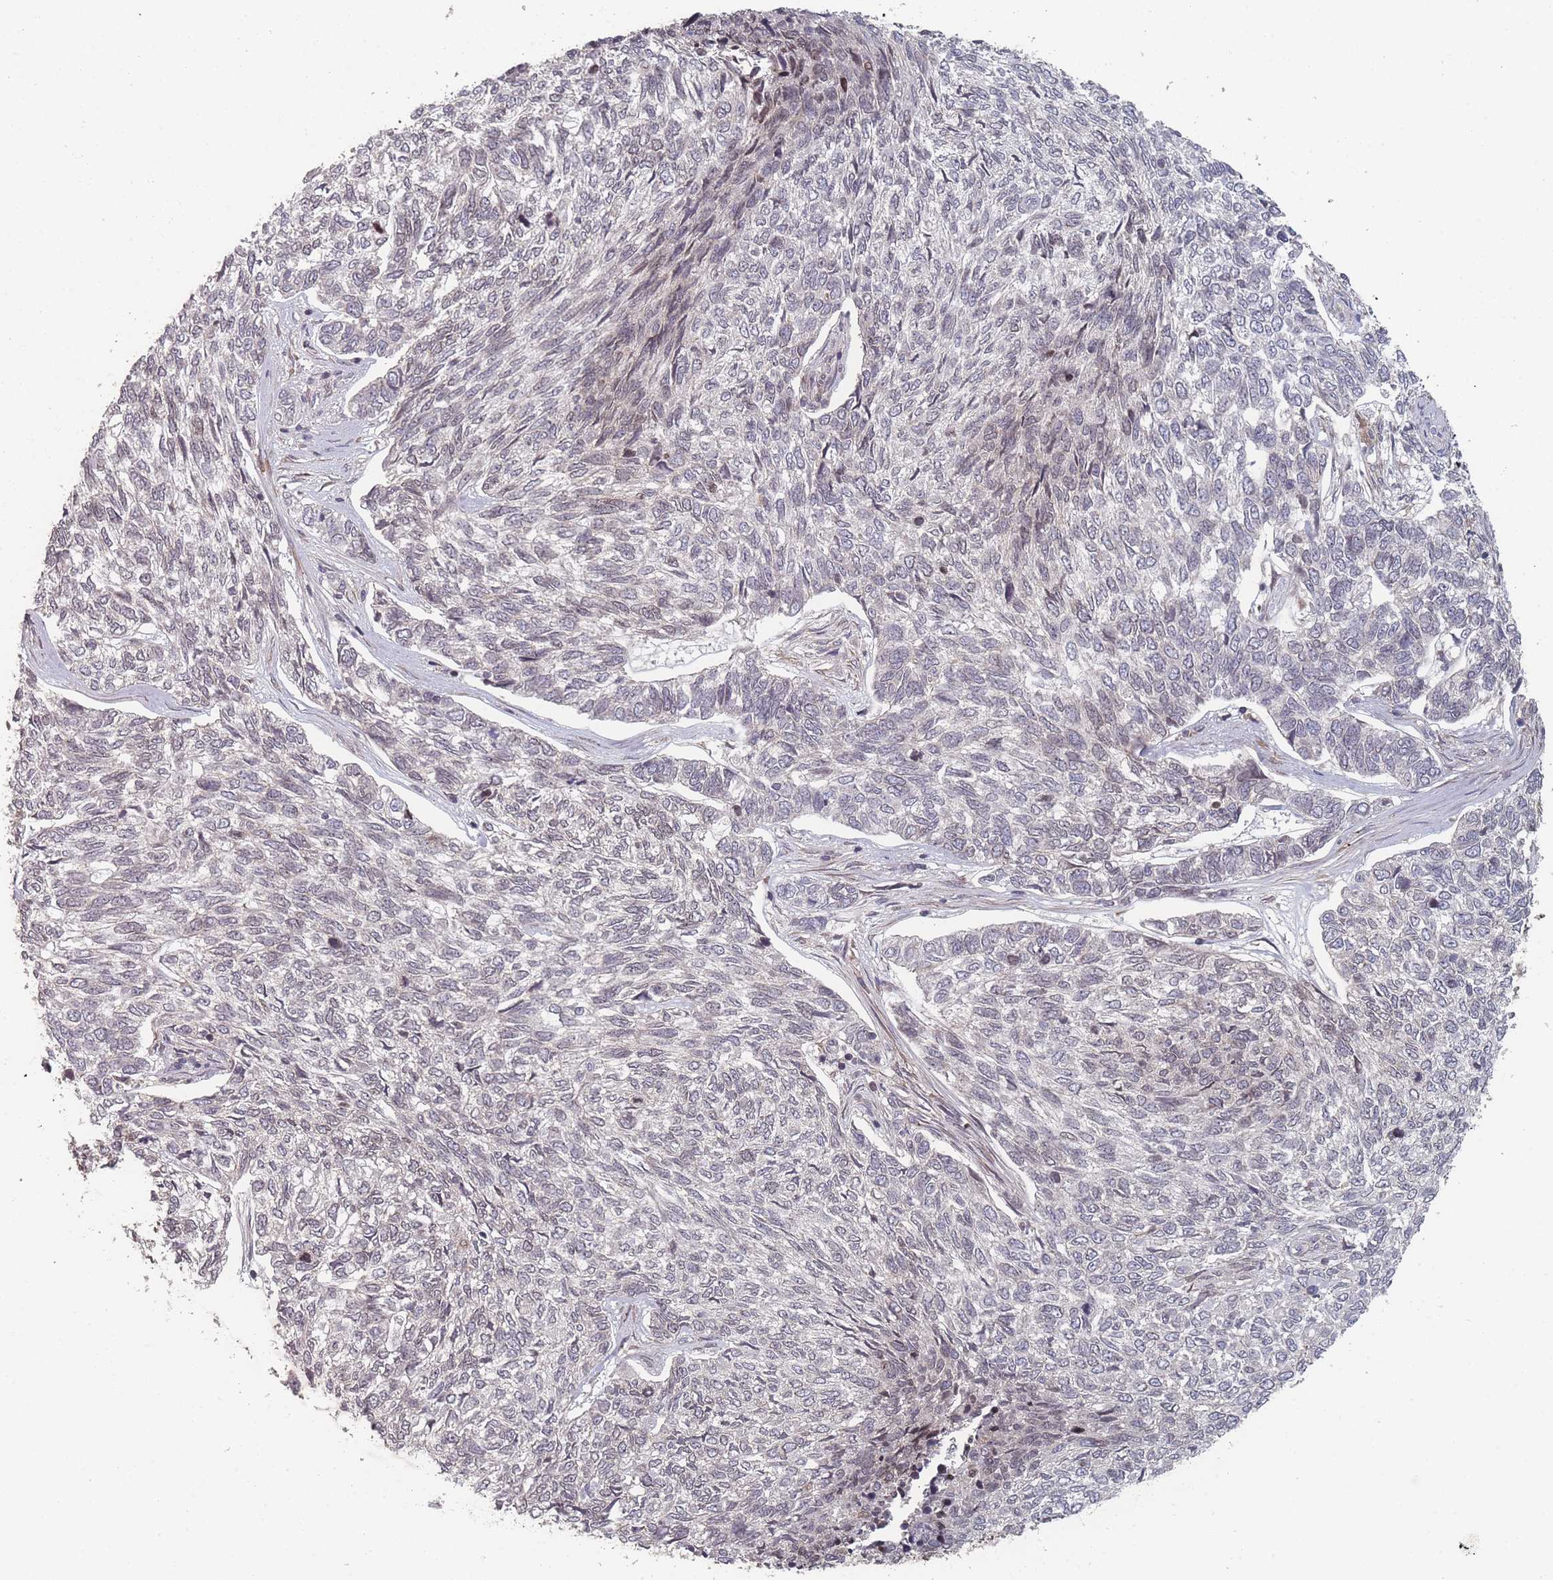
{"staining": {"intensity": "negative", "quantity": "none", "location": "none"}, "tissue": "skin cancer", "cell_type": "Tumor cells", "image_type": "cancer", "snomed": [{"axis": "morphology", "description": "Basal cell carcinoma"}, {"axis": "topography", "description": "Skin"}], "caption": "DAB immunohistochemical staining of human skin cancer (basal cell carcinoma) reveals no significant expression in tumor cells.", "gene": "TBC1D25", "patient": {"sex": "female", "age": 65}}